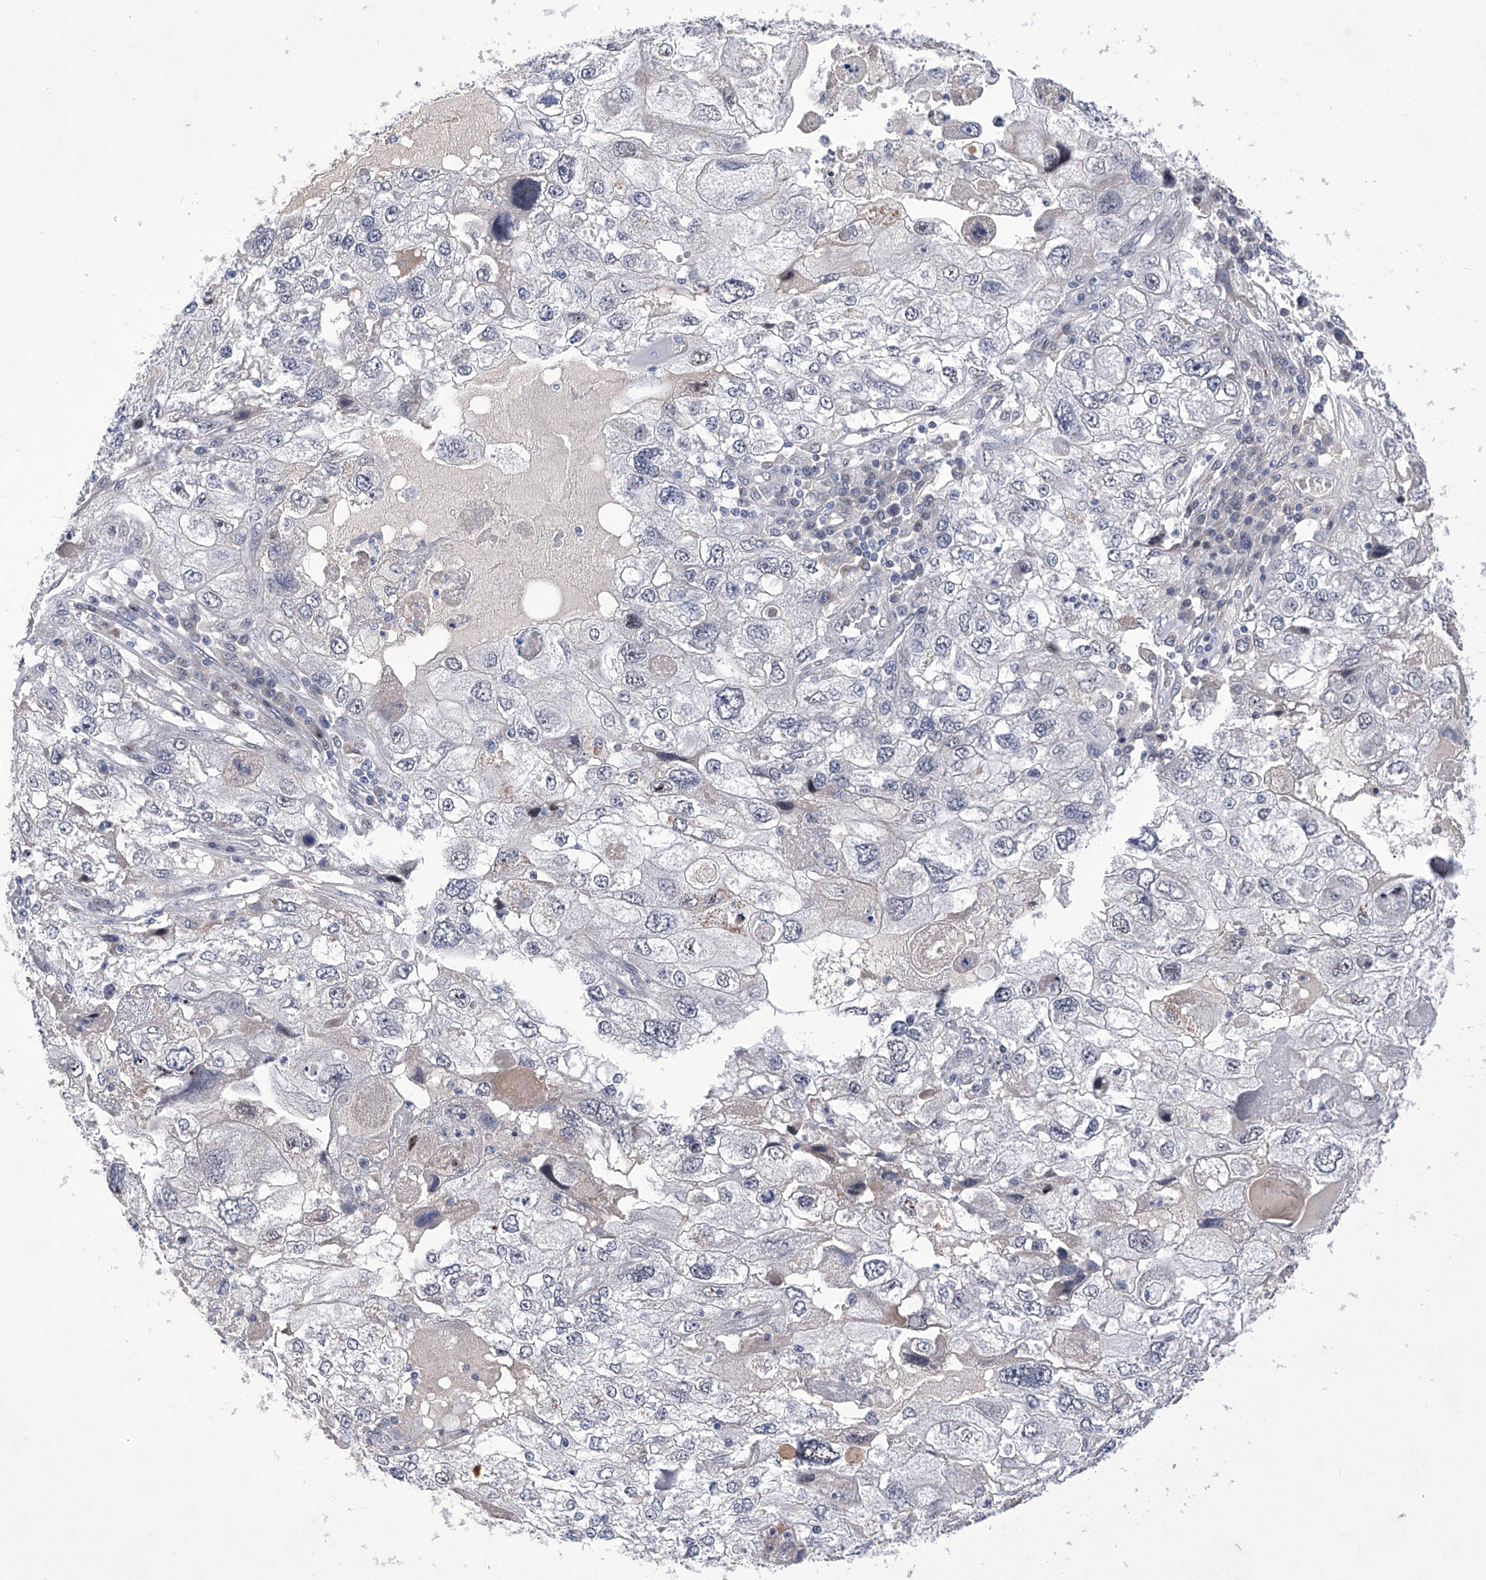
{"staining": {"intensity": "negative", "quantity": "none", "location": "none"}, "tissue": "endometrial cancer", "cell_type": "Tumor cells", "image_type": "cancer", "snomed": [{"axis": "morphology", "description": "Adenocarcinoma, NOS"}, {"axis": "topography", "description": "Endometrium"}], "caption": "Protein analysis of adenocarcinoma (endometrial) exhibits no significant staining in tumor cells. Nuclei are stained in blue.", "gene": "NUFIP1", "patient": {"sex": "female", "age": 49}}